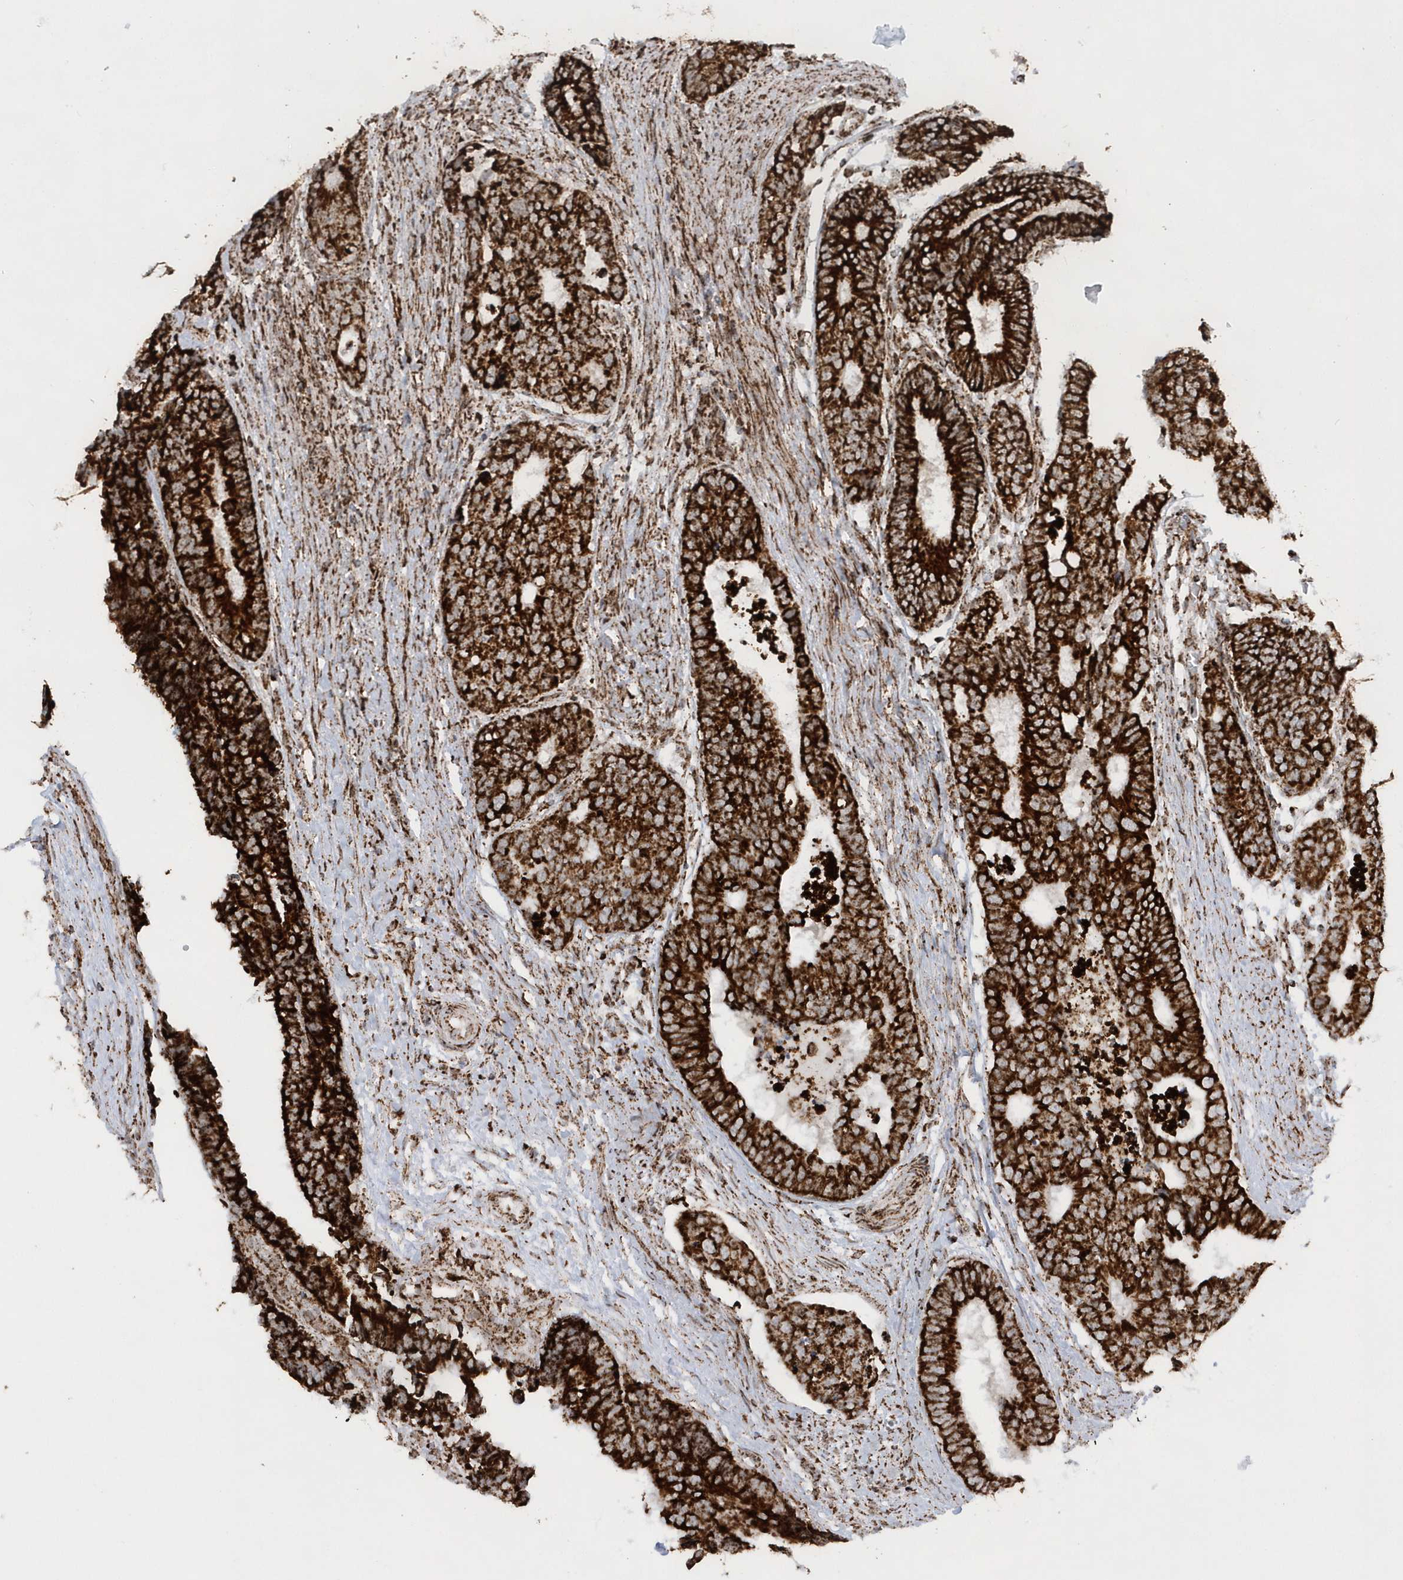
{"staining": {"intensity": "strong", "quantity": ">75%", "location": "cytoplasmic/membranous"}, "tissue": "colorectal cancer", "cell_type": "Tumor cells", "image_type": "cancer", "snomed": [{"axis": "morphology", "description": "Adenocarcinoma, NOS"}, {"axis": "topography", "description": "Rectum"}], "caption": "Colorectal cancer stained with DAB immunohistochemistry shows high levels of strong cytoplasmic/membranous staining in approximately >75% of tumor cells.", "gene": "CRY2", "patient": {"sex": "male", "age": 84}}